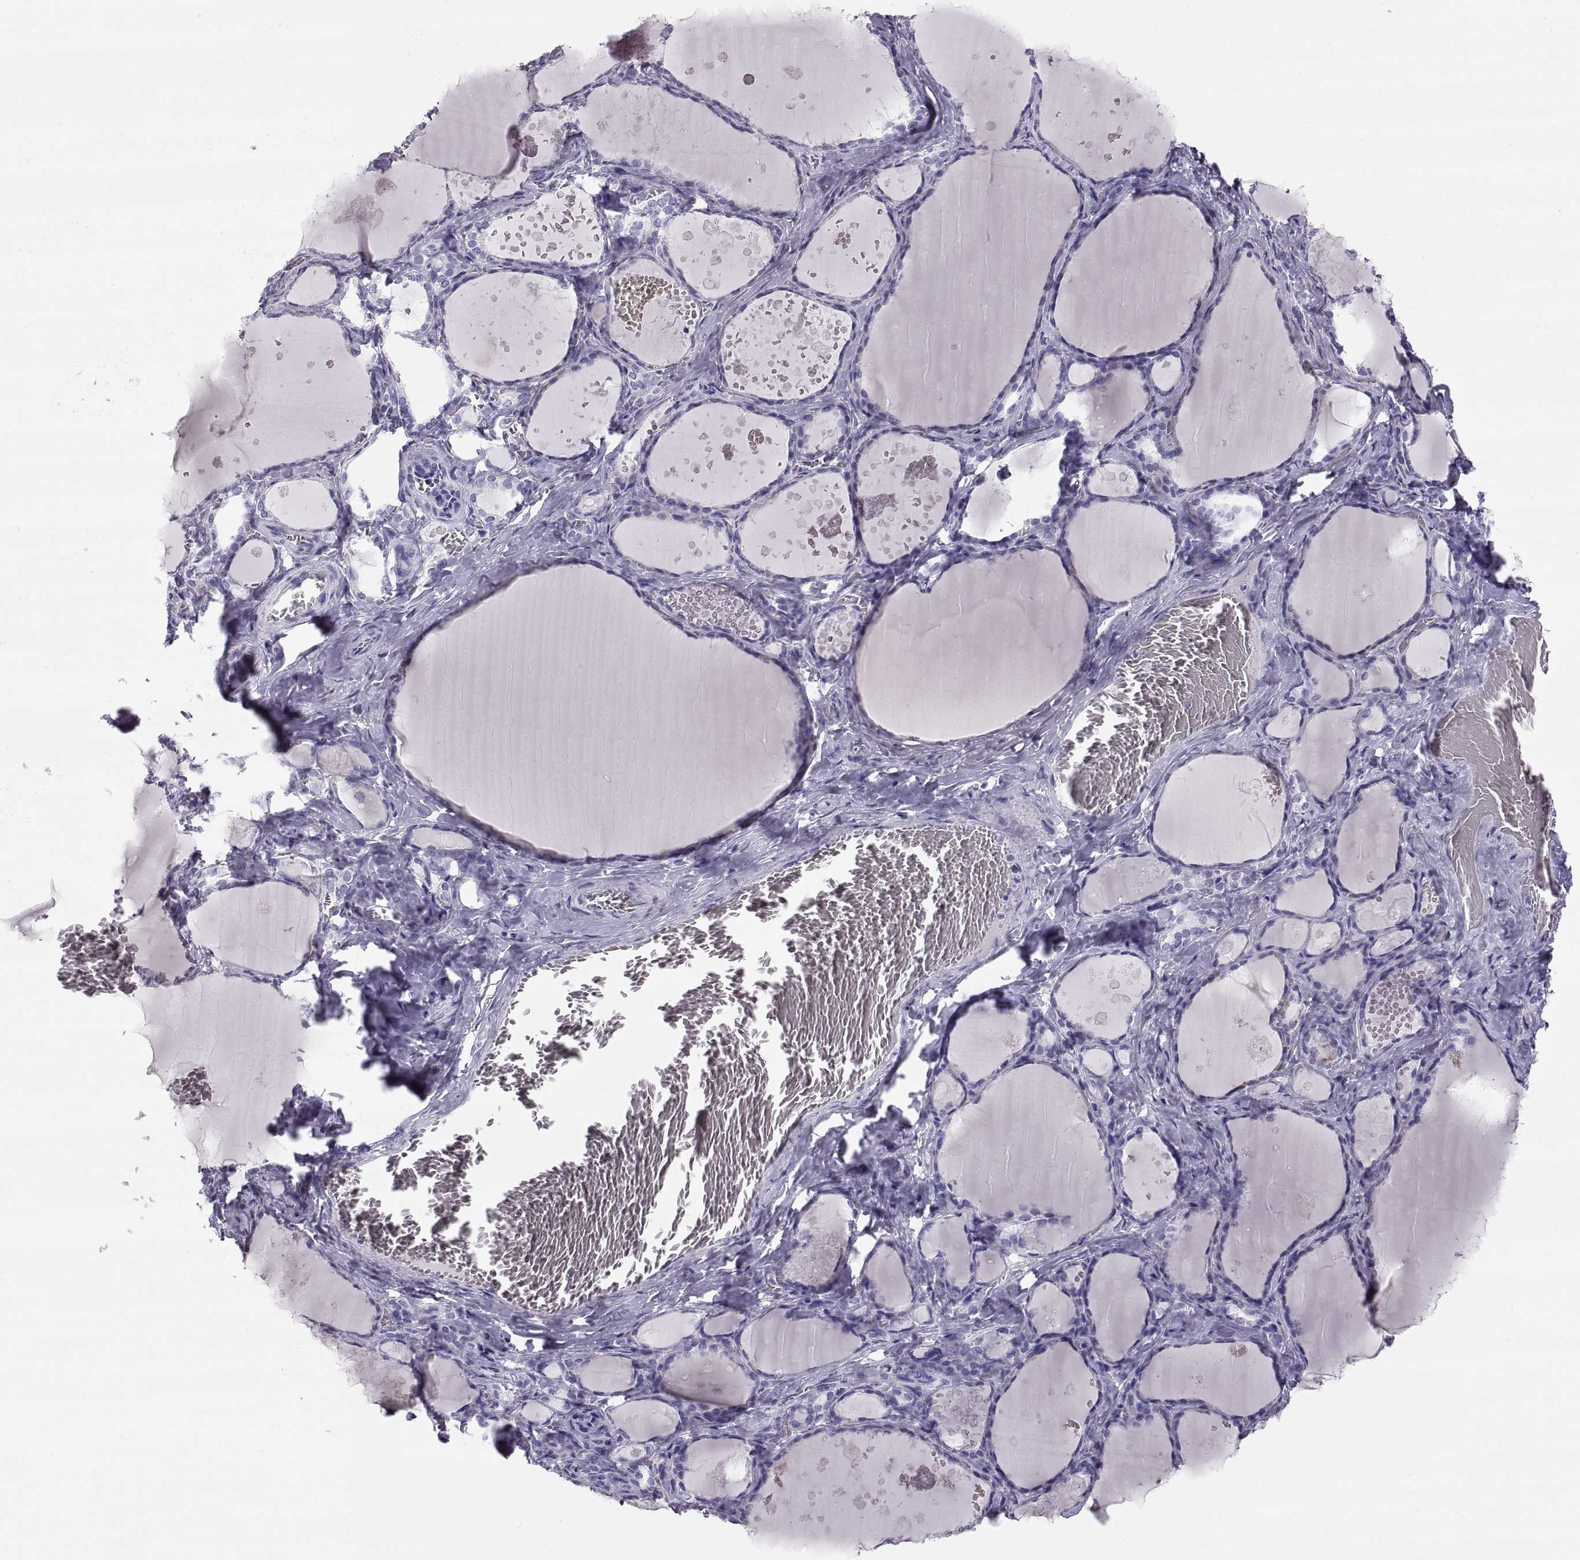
{"staining": {"intensity": "negative", "quantity": "none", "location": "none"}, "tissue": "thyroid gland", "cell_type": "Glandular cells", "image_type": "normal", "snomed": [{"axis": "morphology", "description": "Normal tissue, NOS"}, {"axis": "topography", "description": "Thyroid gland"}], "caption": "An image of thyroid gland stained for a protein demonstrates no brown staining in glandular cells.", "gene": "PAX2", "patient": {"sex": "female", "age": 56}}